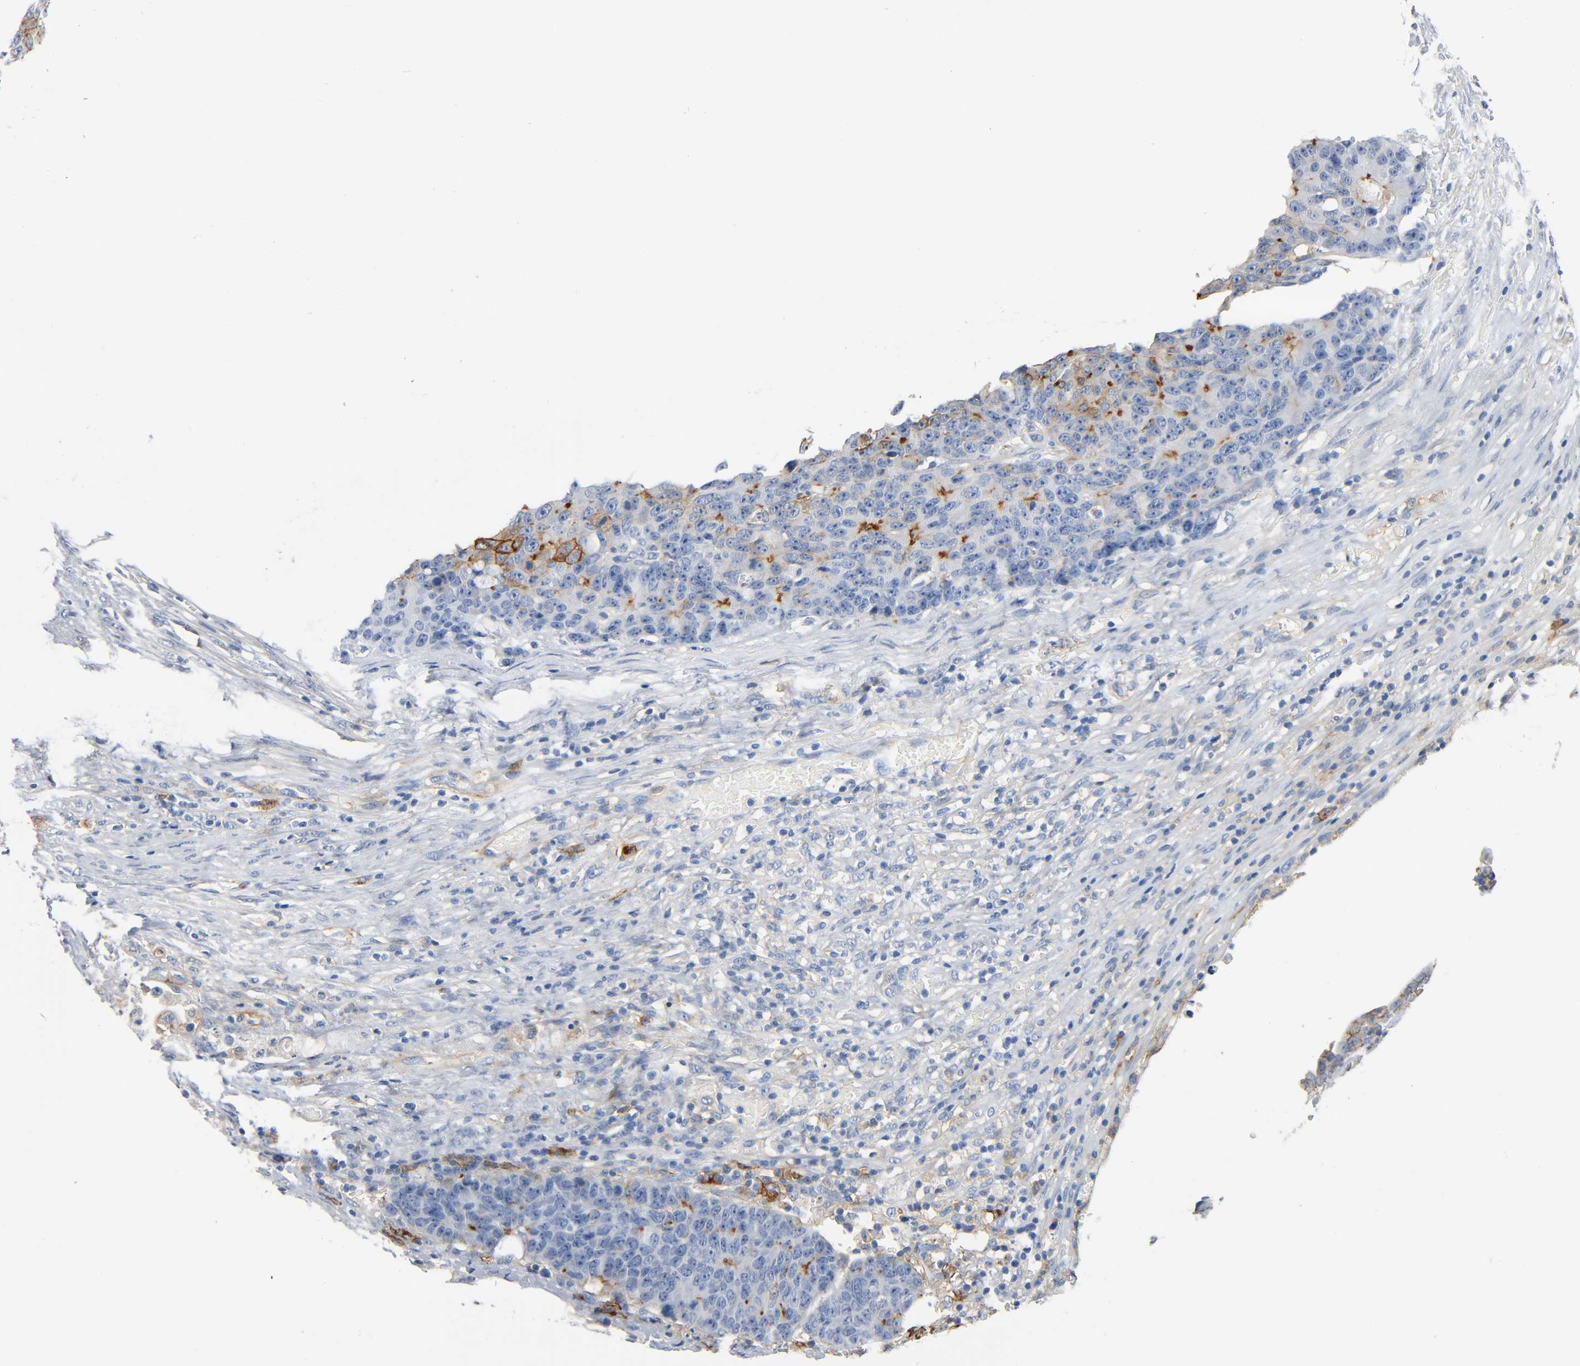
{"staining": {"intensity": "strong", "quantity": "<25%", "location": "cytoplasmic/membranous"}, "tissue": "colorectal cancer", "cell_type": "Tumor cells", "image_type": "cancer", "snomed": [{"axis": "morphology", "description": "Adenocarcinoma, NOS"}, {"axis": "topography", "description": "Colon"}], "caption": "Immunohistochemistry photomicrograph of human adenocarcinoma (colorectal) stained for a protein (brown), which shows medium levels of strong cytoplasmic/membranous positivity in approximately <25% of tumor cells.", "gene": "ANPEP", "patient": {"sex": "female", "age": 86}}